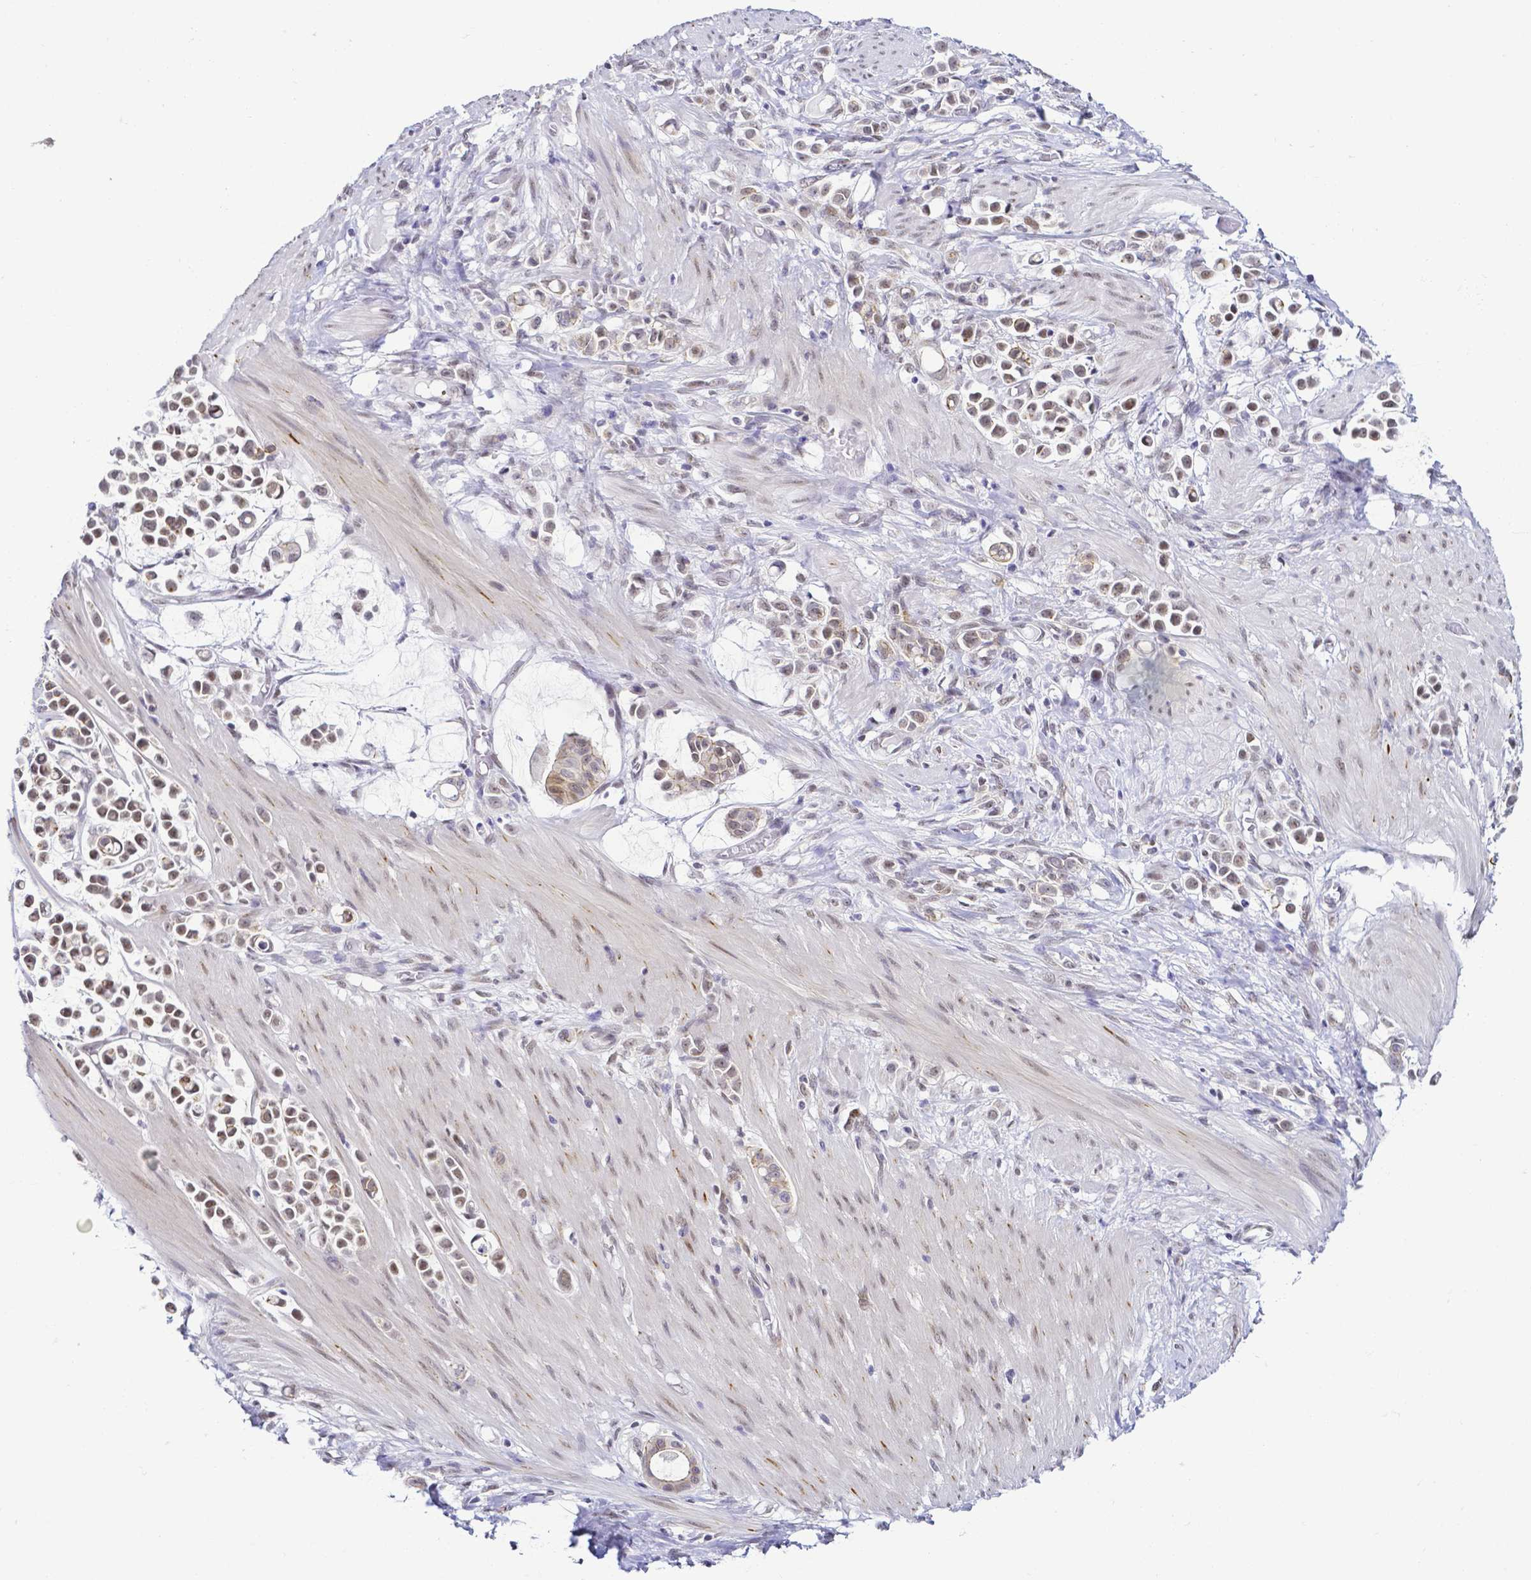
{"staining": {"intensity": "weak", "quantity": ">75%", "location": "nuclear"}, "tissue": "stomach cancer", "cell_type": "Tumor cells", "image_type": "cancer", "snomed": [{"axis": "morphology", "description": "Adenocarcinoma, NOS"}, {"axis": "topography", "description": "Stomach"}], "caption": "Protein staining by immunohistochemistry (IHC) shows weak nuclear staining in approximately >75% of tumor cells in stomach adenocarcinoma.", "gene": "FAM83G", "patient": {"sex": "male", "age": 82}}